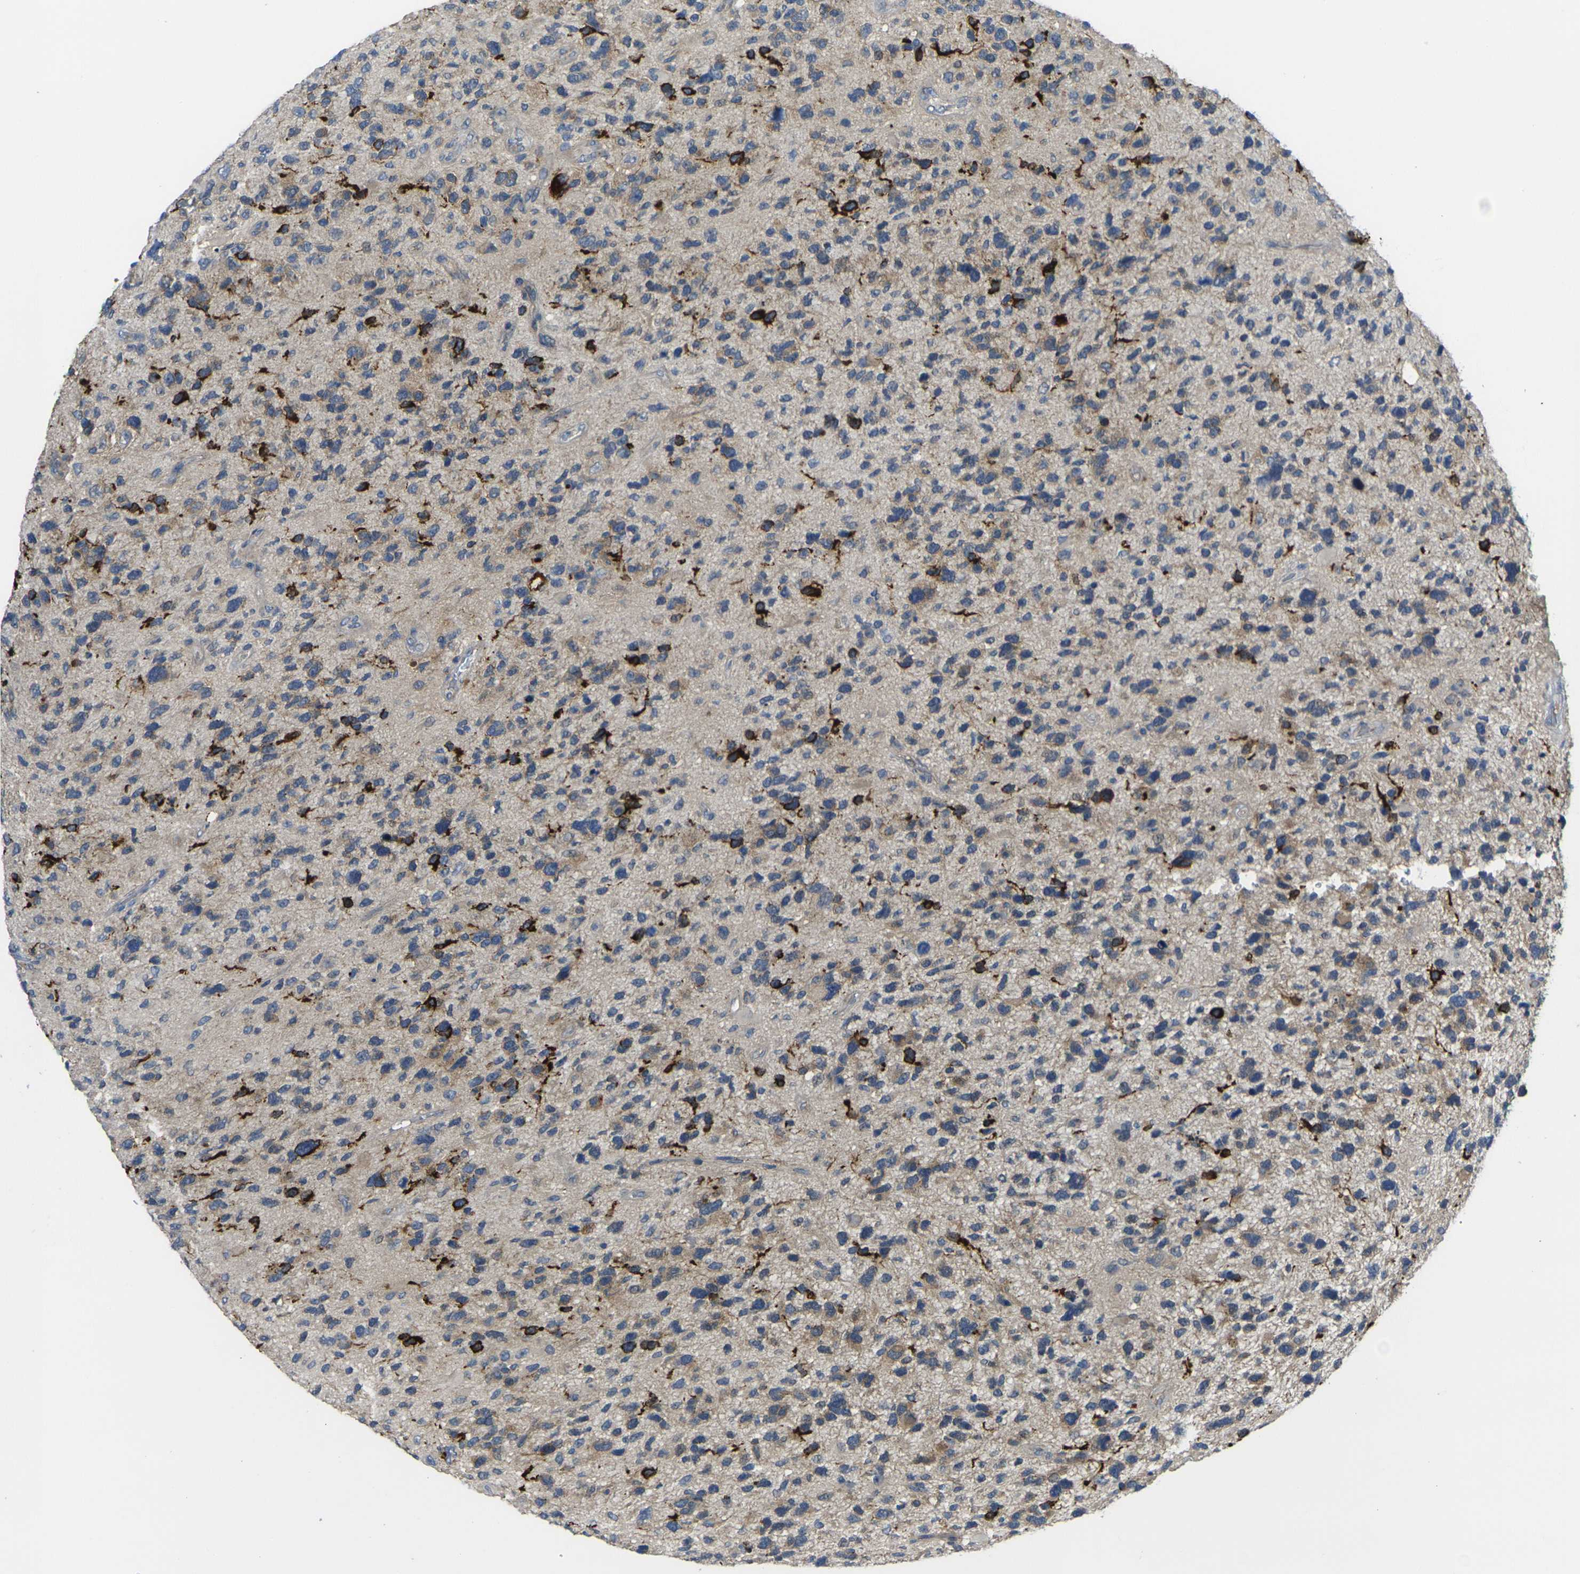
{"staining": {"intensity": "strong", "quantity": "25%-75%", "location": "cytoplasmic/membranous"}, "tissue": "glioma", "cell_type": "Tumor cells", "image_type": "cancer", "snomed": [{"axis": "morphology", "description": "Glioma, malignant, High grade"}, {"axis": "topography", "description": "Brain"}], "caption": "About 25%-75% of tumor cells in malignant glioma (high-grade) reveal strong cytoplasmic/membranous protein positivity as visualized by brown immunohistochemical staining.", "gene": "GNA12", "patient": {"sex": "female", "age": 58}}